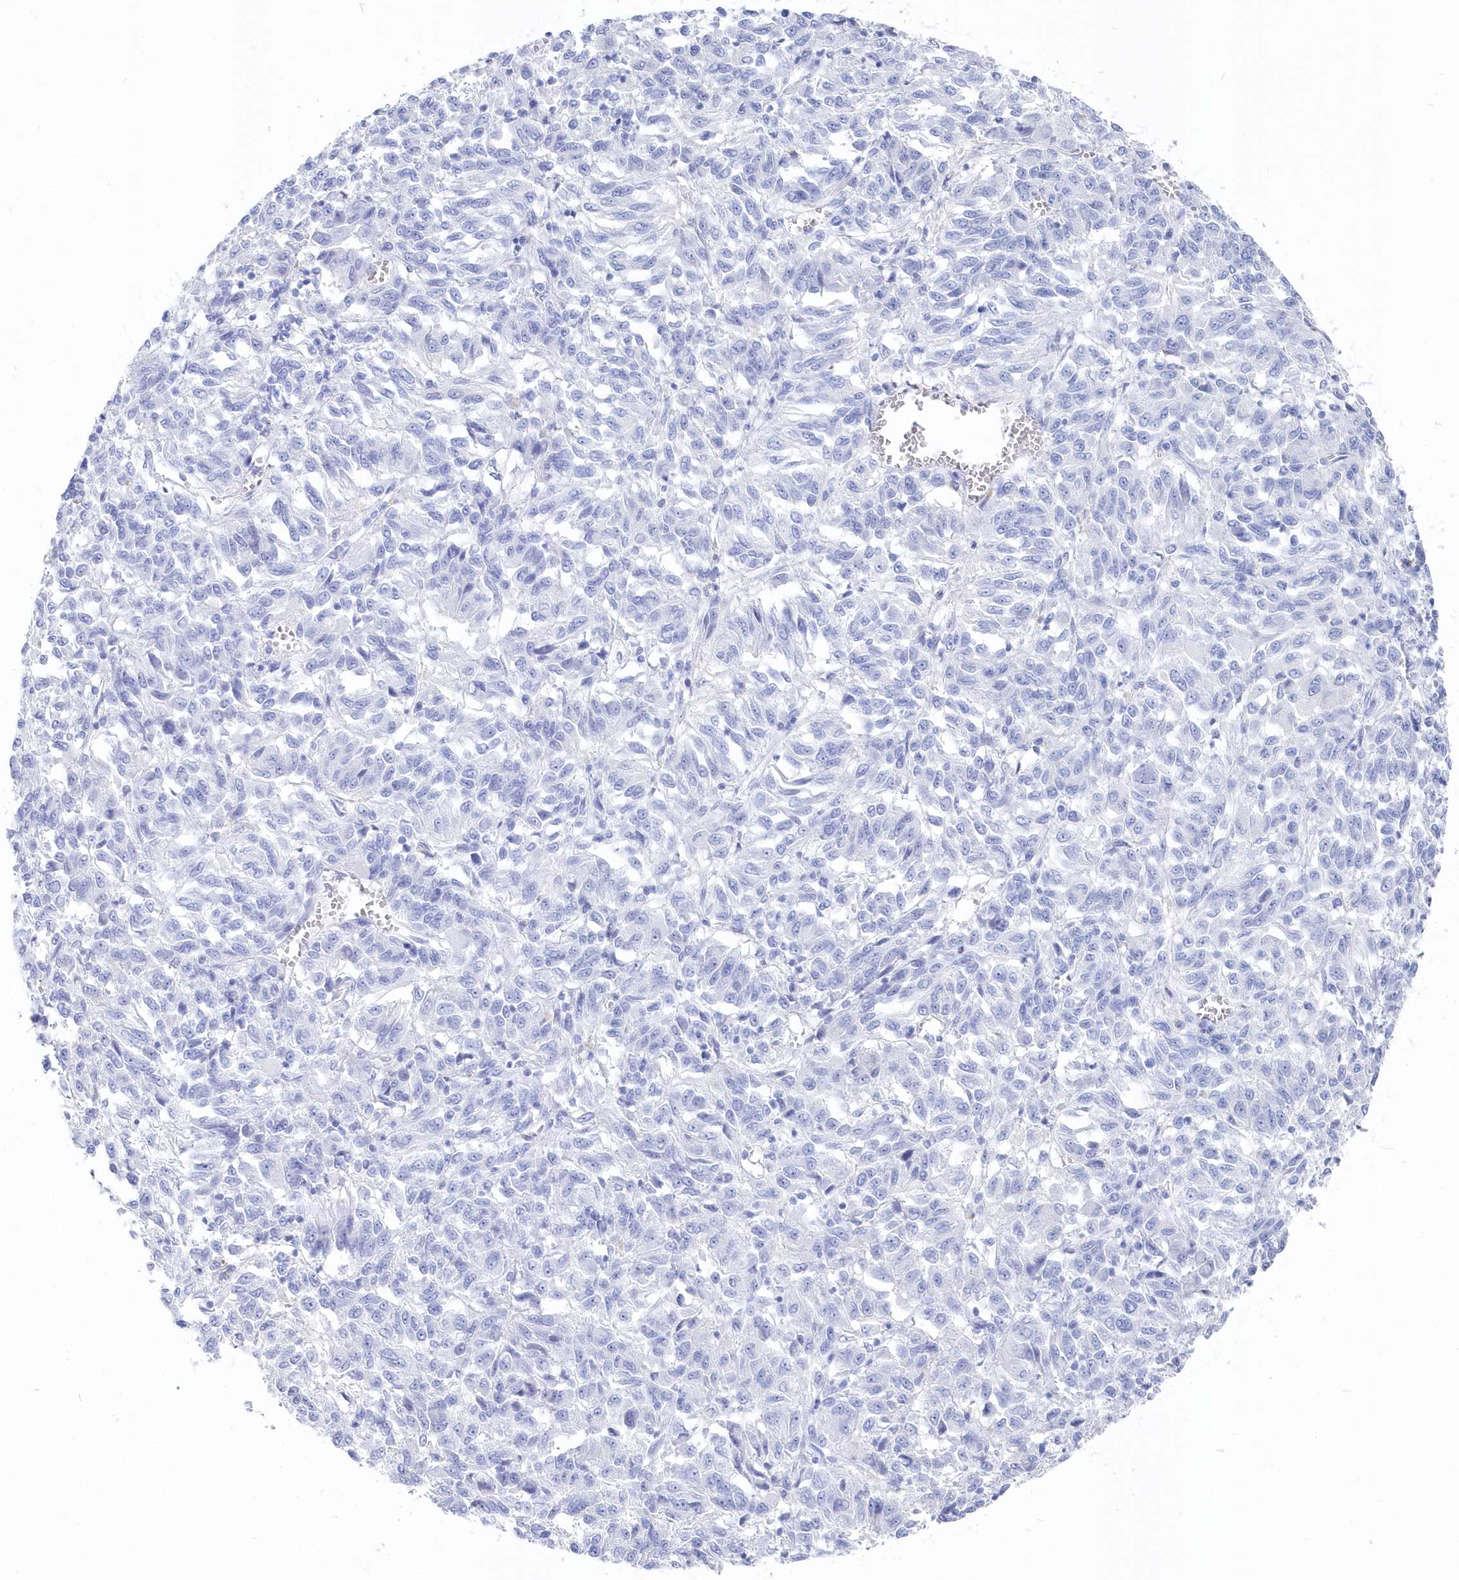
{"staining": {"intensity": "negative", "quantity": "none", "location": "none"}, "tissue": "melanoma", "cell_type": "Tumor cells", "image_type": "cancer", "snomed": [{"axis": "morphology", "description": "Malignant melanoma, Metastatic site"}, {"axis": "topography", "description": "Lung"}], "caption": "This is a micrograph of immunohistochemistry staining of melanoma, which shows no positivity in tumor cells.", "gene": "CSNK1G2", "patient": {"sex": "male", "age": 64}}